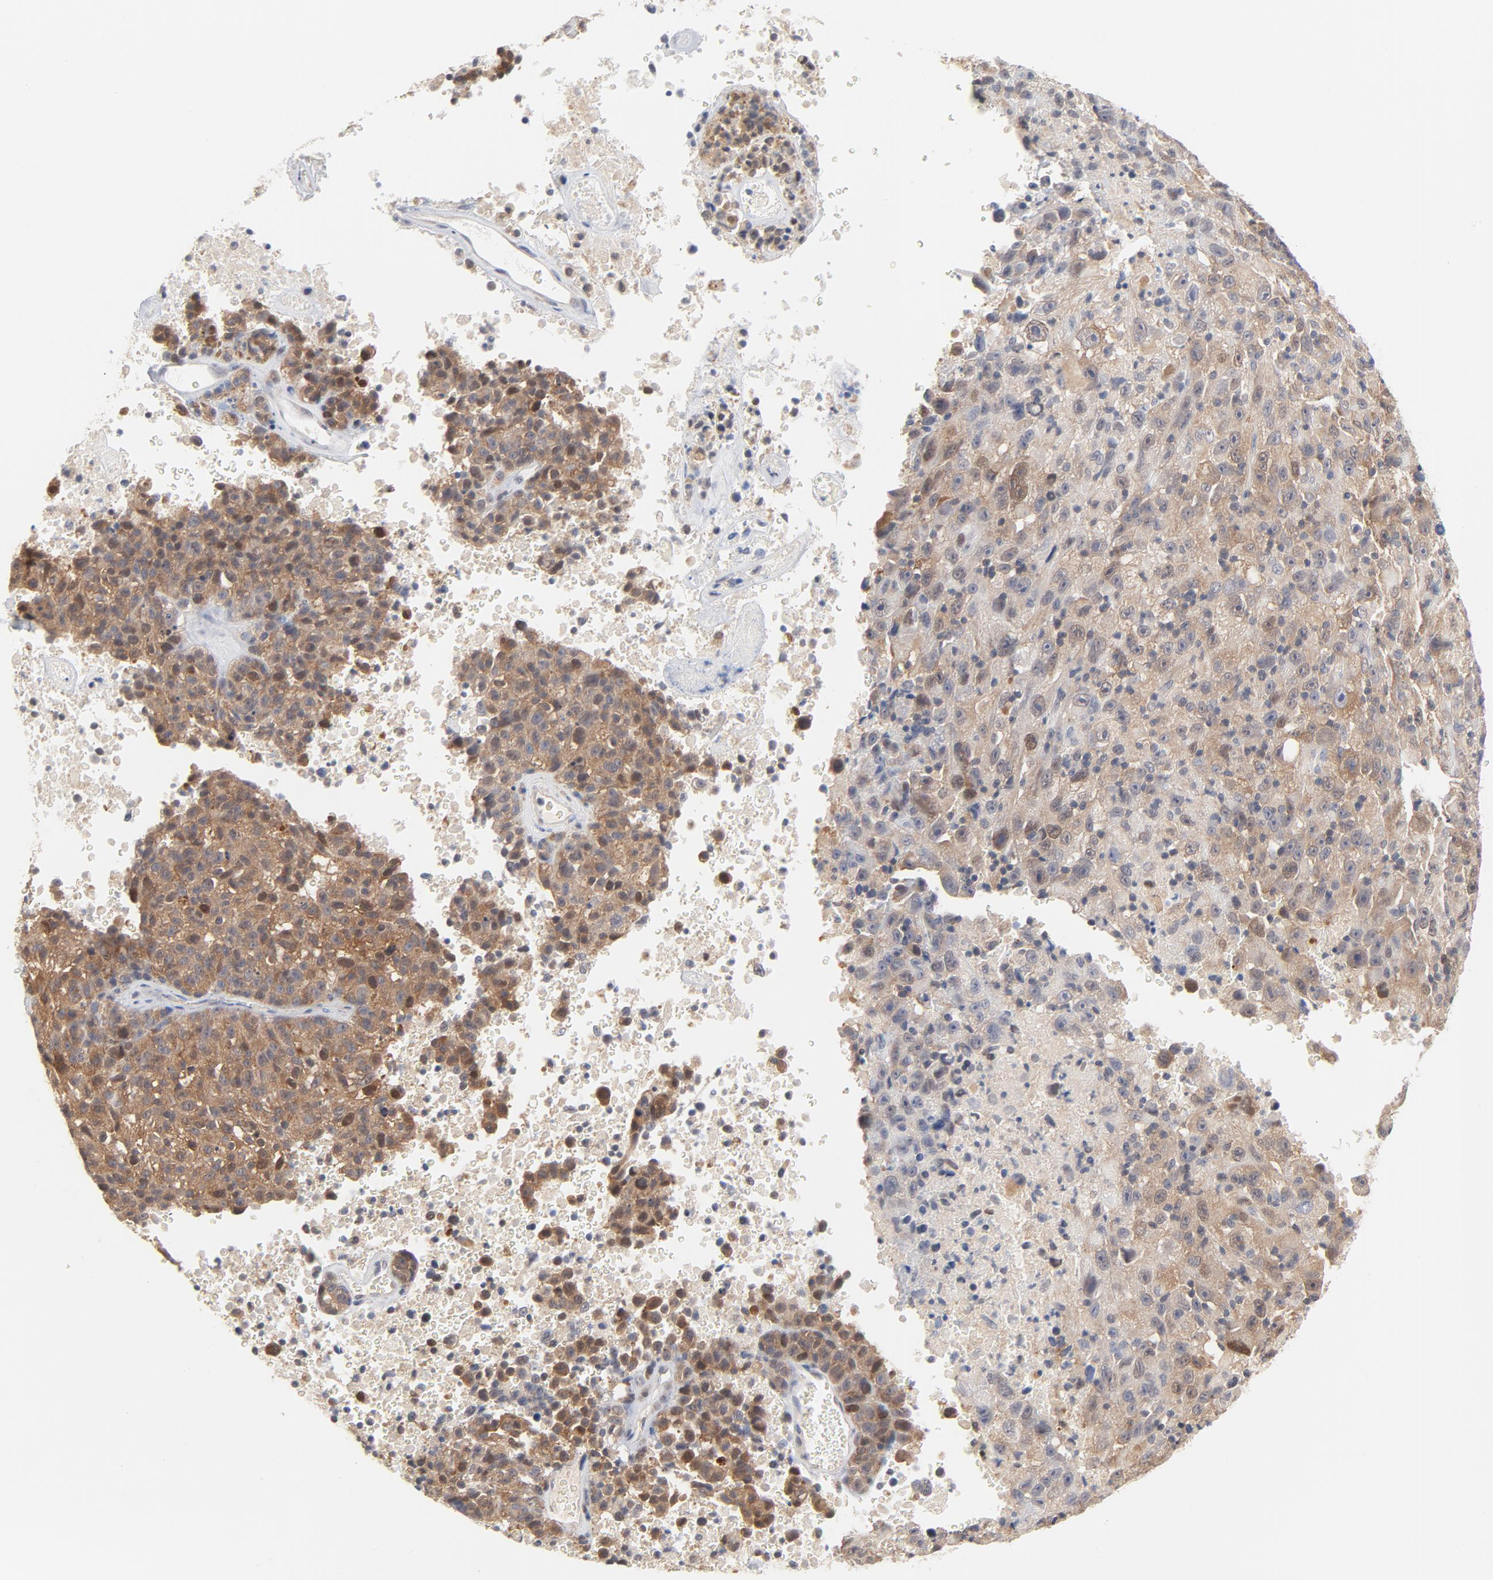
{"staining": {"intensity": "moderate", "quantity": "25%-75%", "location": "cytoplasmic/membranous"}, "tissue": "melanoma", "cell_type": "Tumor cells", "image_type": "cancer", "snomed": [{"axis": "morphology", "description": "Malignant melanoma, Metastatic site"}, {"axis": "topography", "description": "Cerebral cortex"}], "caption": "Tumor cells show medium levels of moderate cytoplasmic/membranous positivity in approximately 25%-75% of cells in malignant melanoma (metastatic site).", "gene": "UBL4A", "patient": {"sex": "female", "age": 52}}